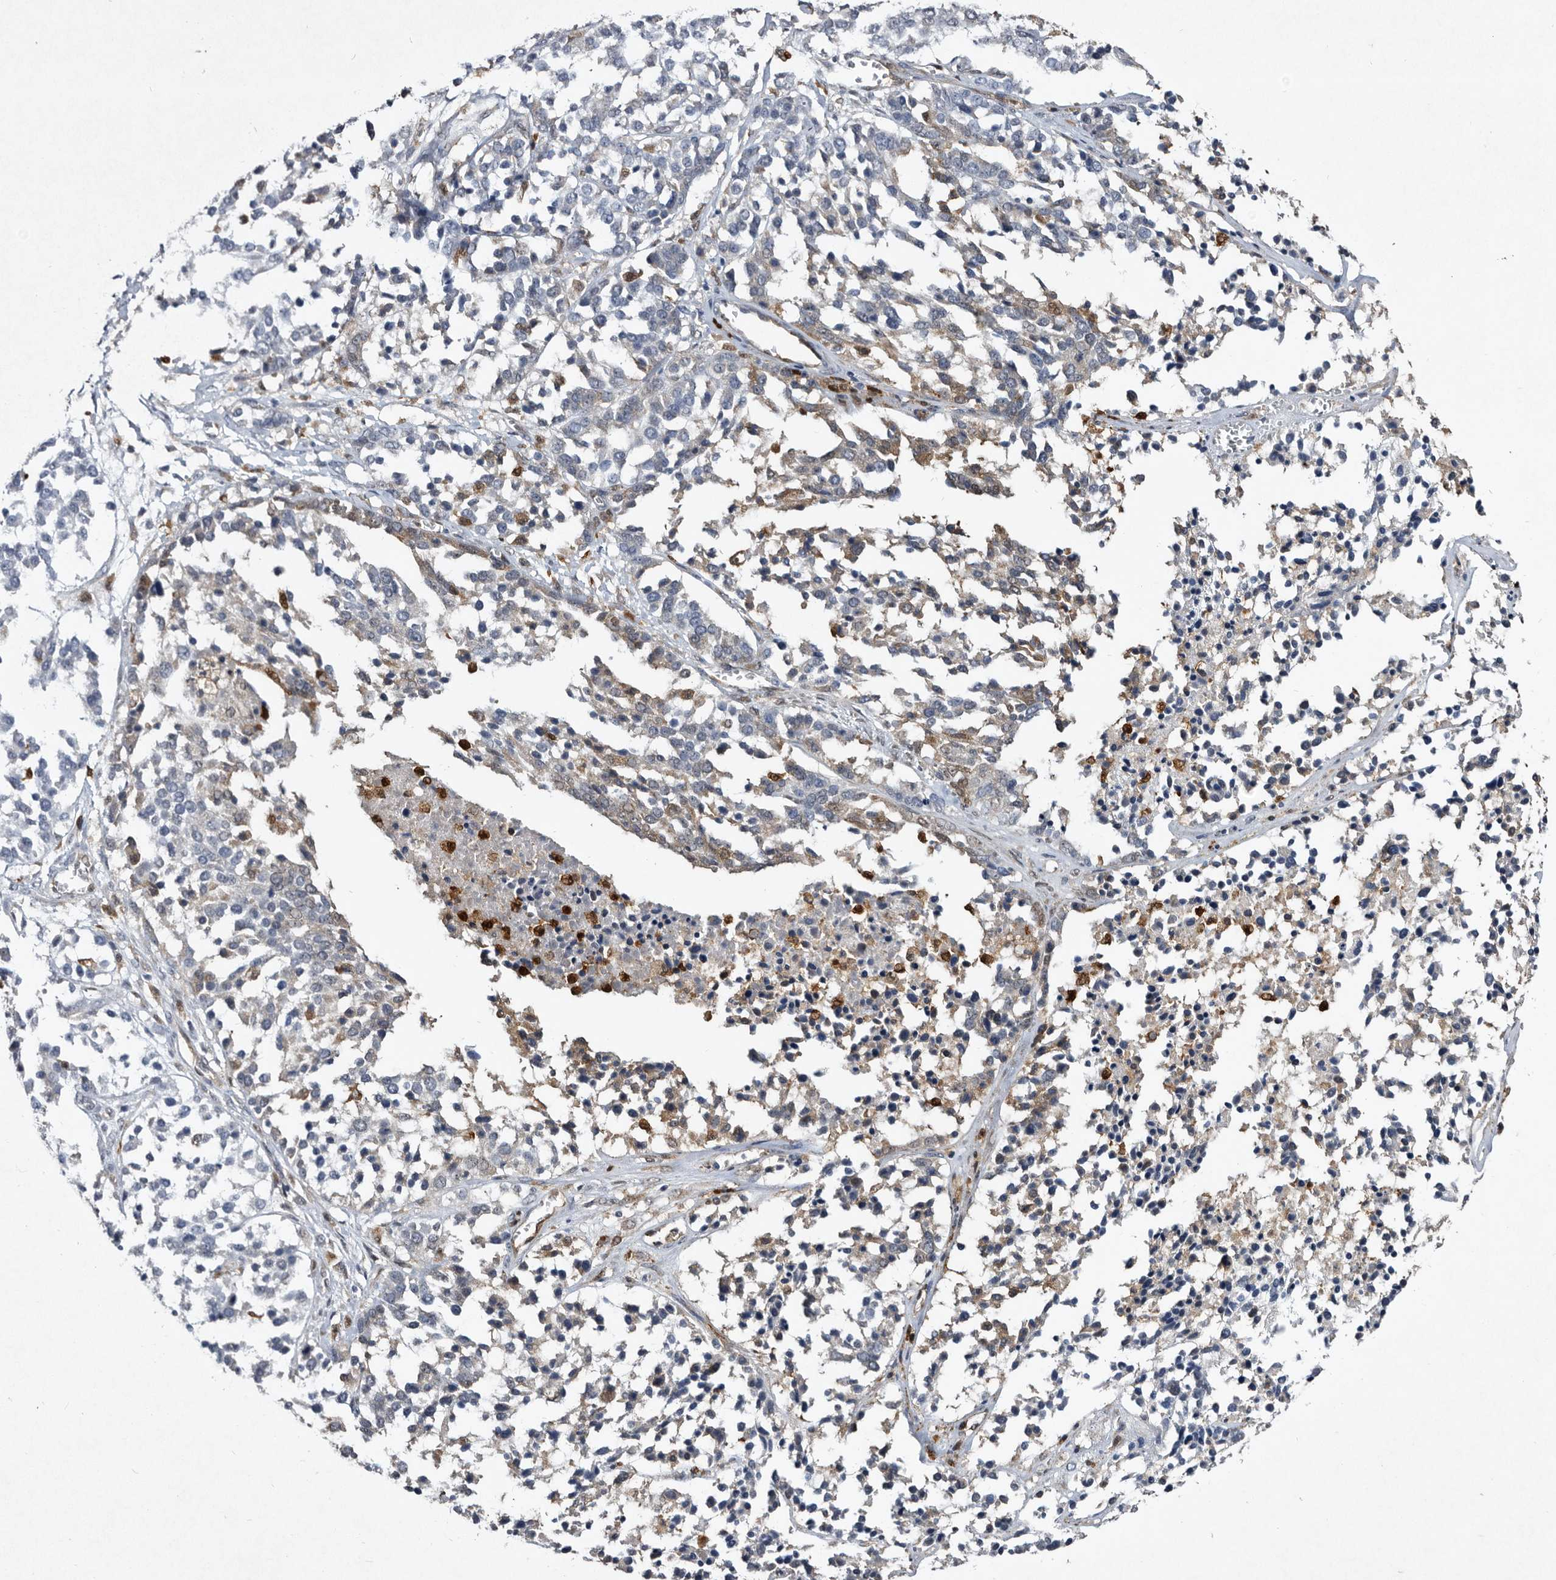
{"staining": {"intensity": "negative", "quantity": "none", "location": "none"}, "tissue": "ovarian cancer", "cell_type": "Tumor cells", "image_type": "cancer", "snomed": [{"axis": "morphology", "description": "Cystadenocarcinoma, serous, NOS"}, {"axis": "topography", "description": "Ovary"}], "caption": "Immunohistochemistry (IHC) photomicrograph of neoplastic tissue: human ovarian cancer (serous cystadenocarcinoma) stained with DAB (3,3'-diaminobenzidine) shows no significant protein positivity in tumor cells.", "gene": "SERPINB8", "patient": {"sex": "female", "age": 44}}